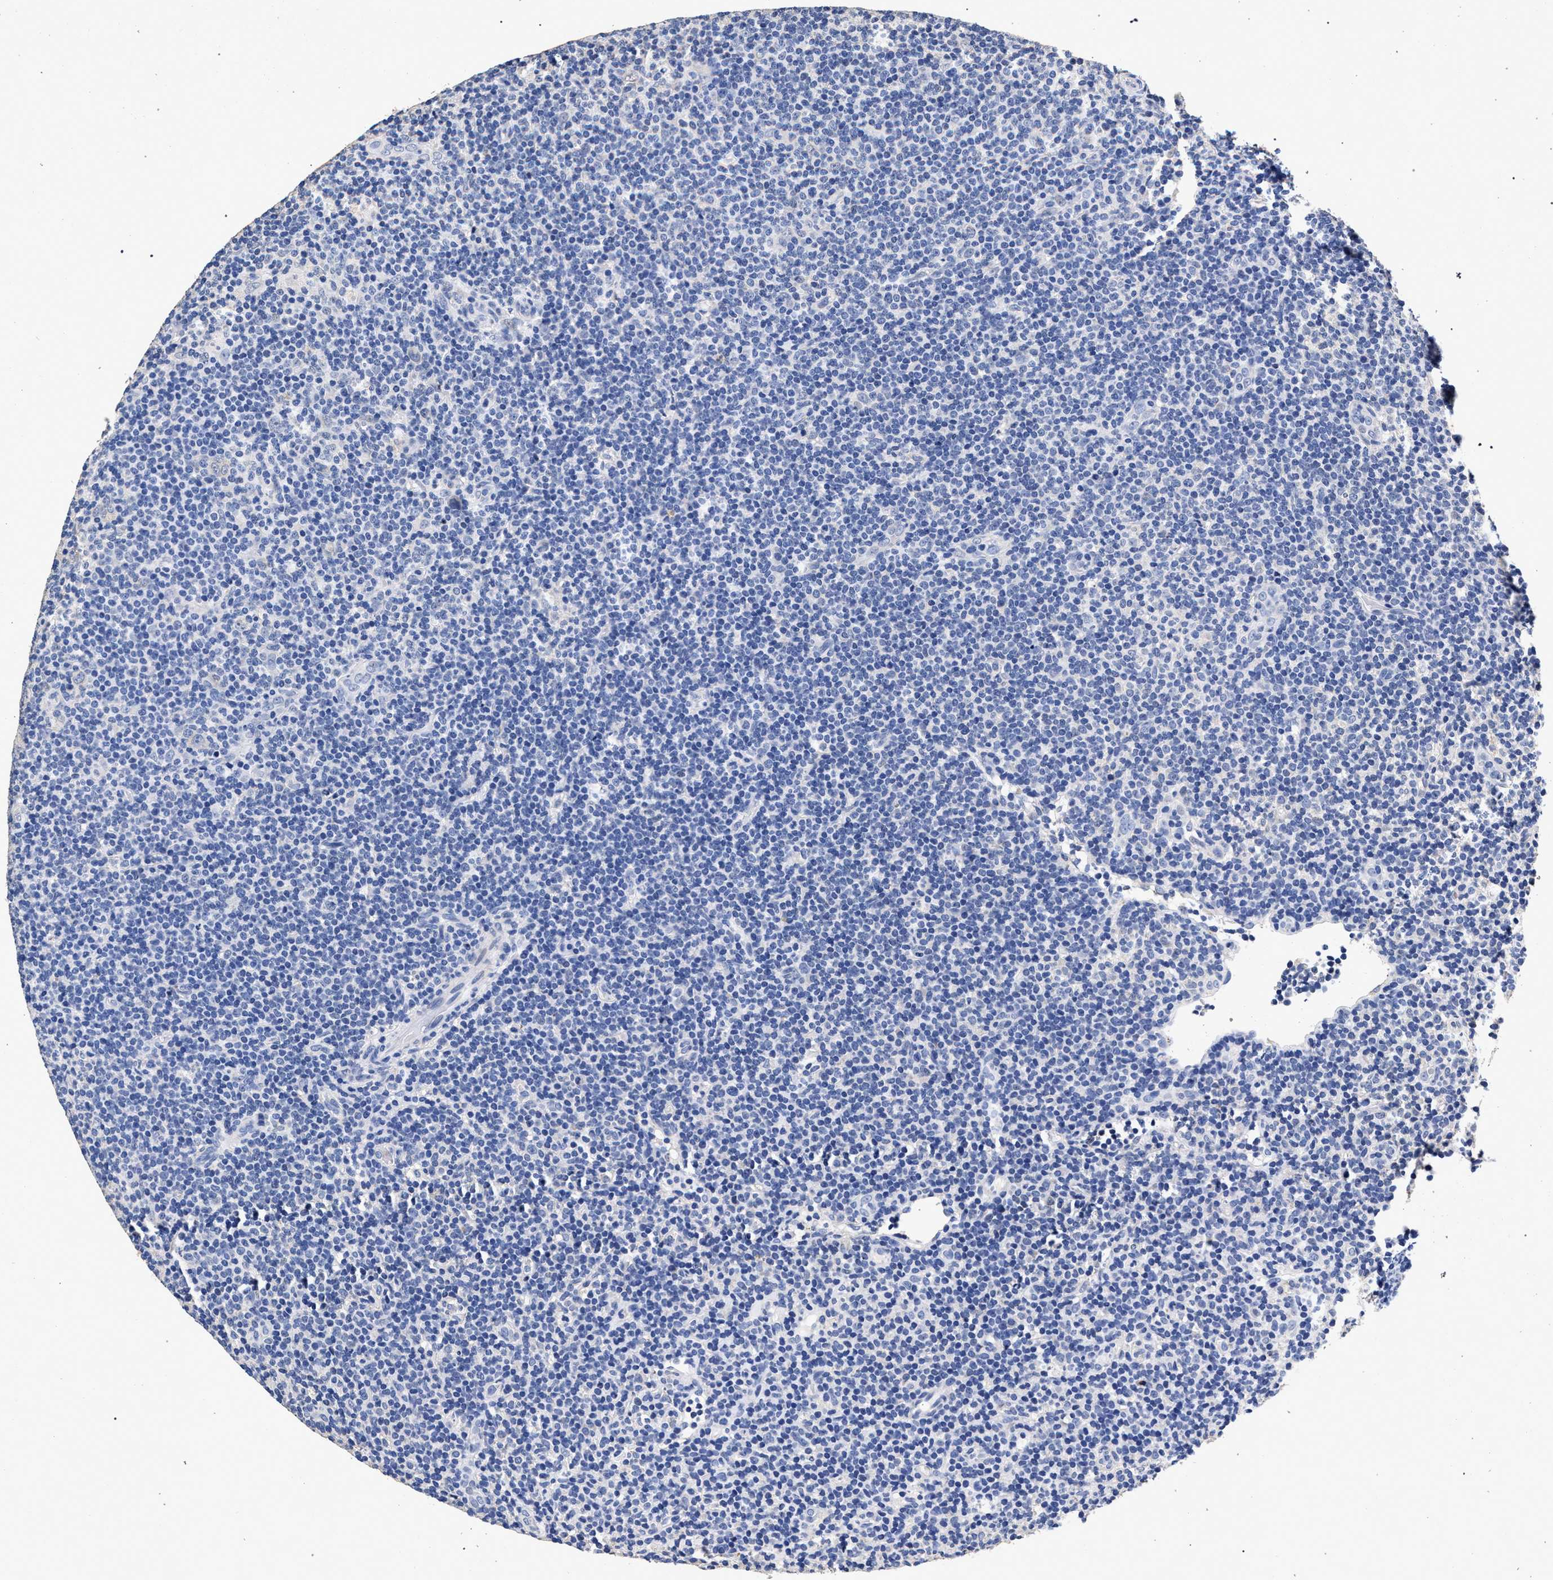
{"staining": {"intensity": "negative", "quantity": "none", "location": "none"}, "tissue": "lymphoma", "cell_type": "Tumor cells", "image_type": "cancer", "snomed": [{"axis": "morphology", "description": "Hodgkin's disease, NOS"}, {"axis": "topography", "description": "Lymph node"}], "caption": "Hodgkin's disease stained for a protein using immunohistochemistry (IHC) shows no staining tumor cells.", "gene": "ATP1A2", "patient": {"sex": "female", "age": 57}}